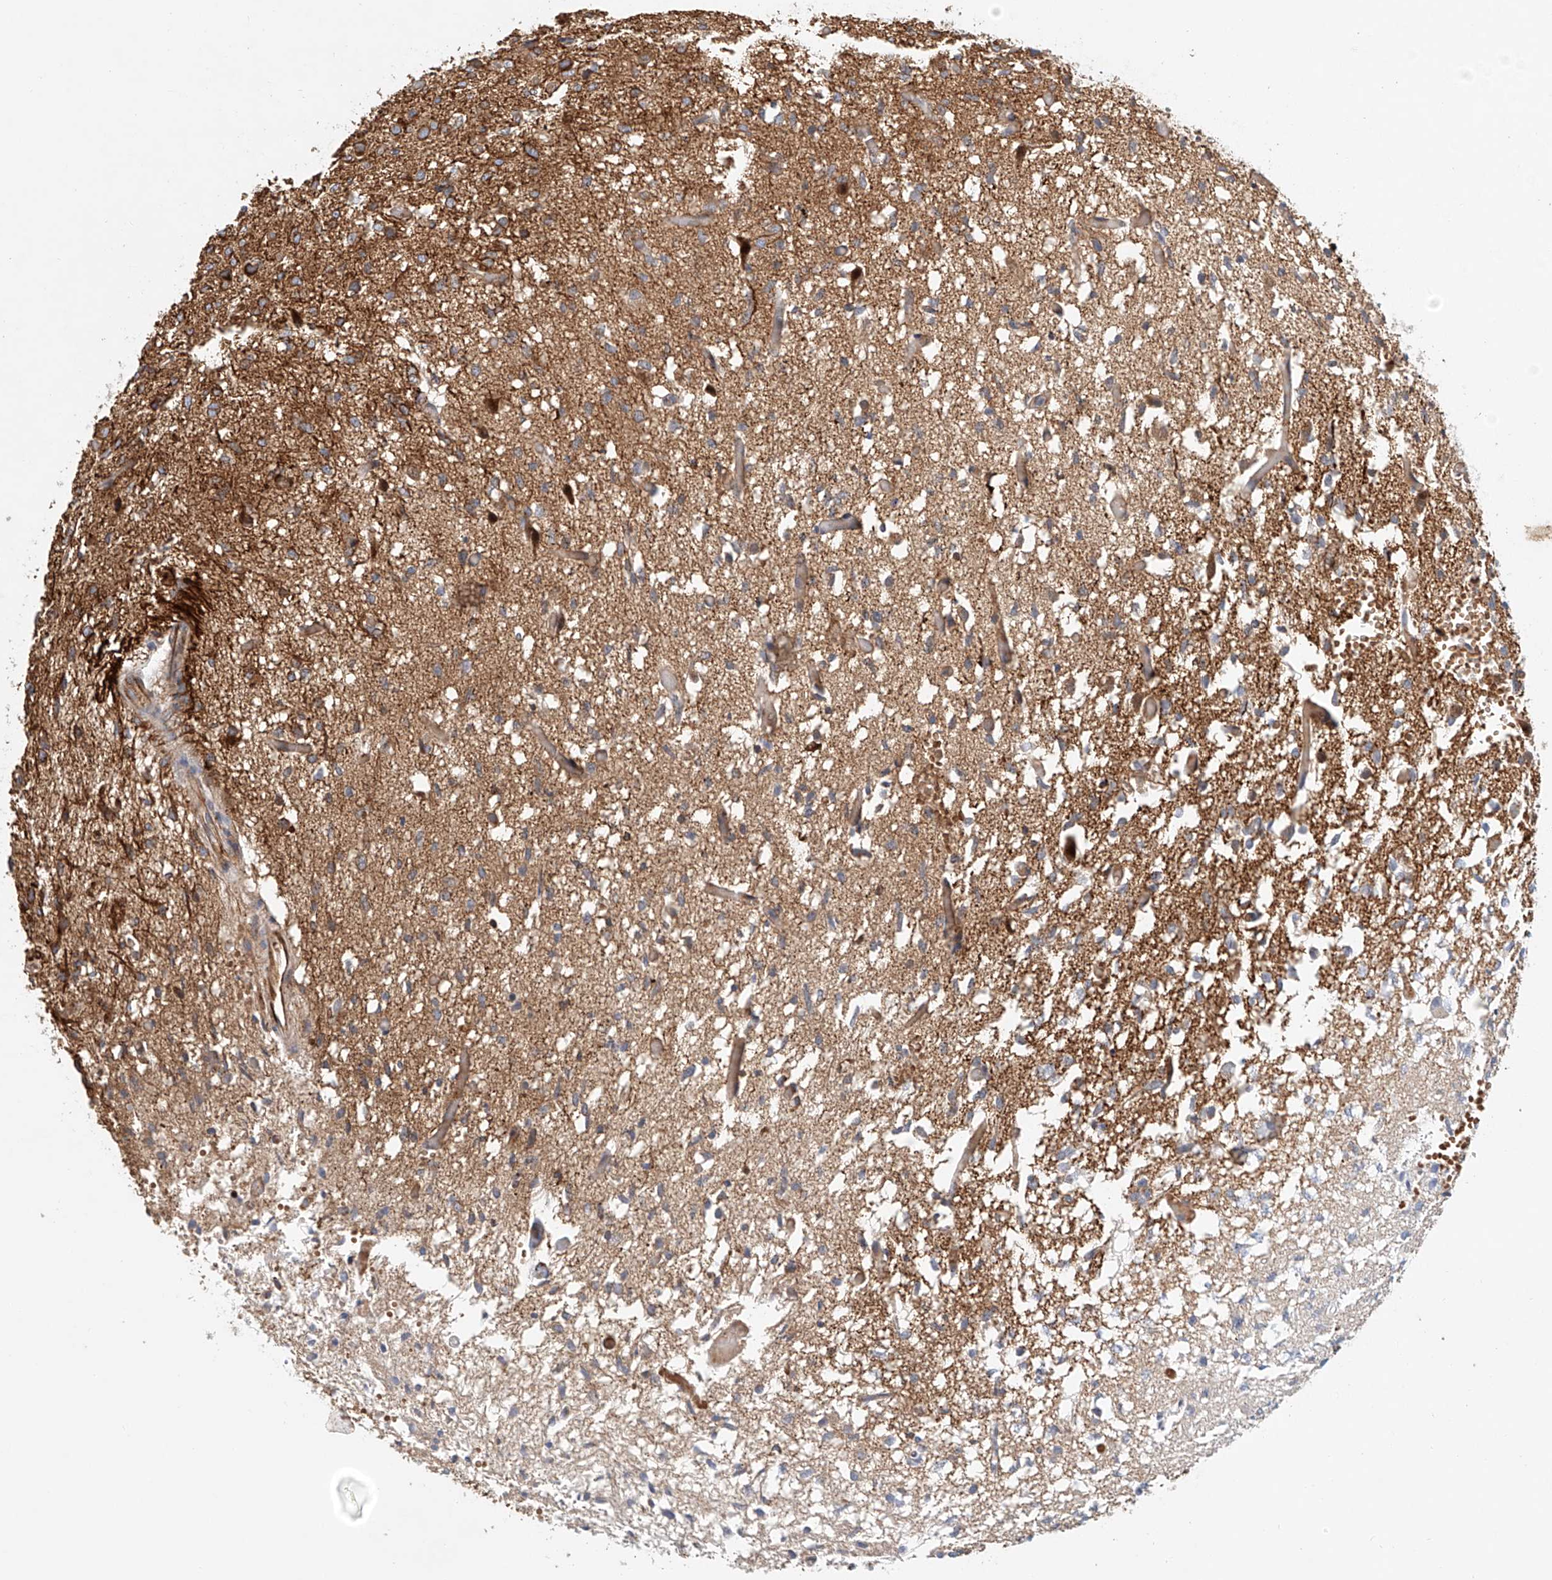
{"staining": {"intensity": "moderate", "quantity": "25%-75%", "location": "cytoplasmic/membranous"}, "tissue": "glioma", "cell_type": "Tumor cells", "image_type": "cancer", "snomed": [{"axis": "morphology", "description": "Glioma, malignant, High grade"}, {"axis": "topography", "description": "Brain"}], "caption": "Approximately 25%-75% of tumor cells in human glioma exhibit moderate cytoplasmic/membranous protein expression as visualized by brown immunohistochemical staining.", "gene": "HGSNAT", "patient": {"sex": "female", "age": 59}}